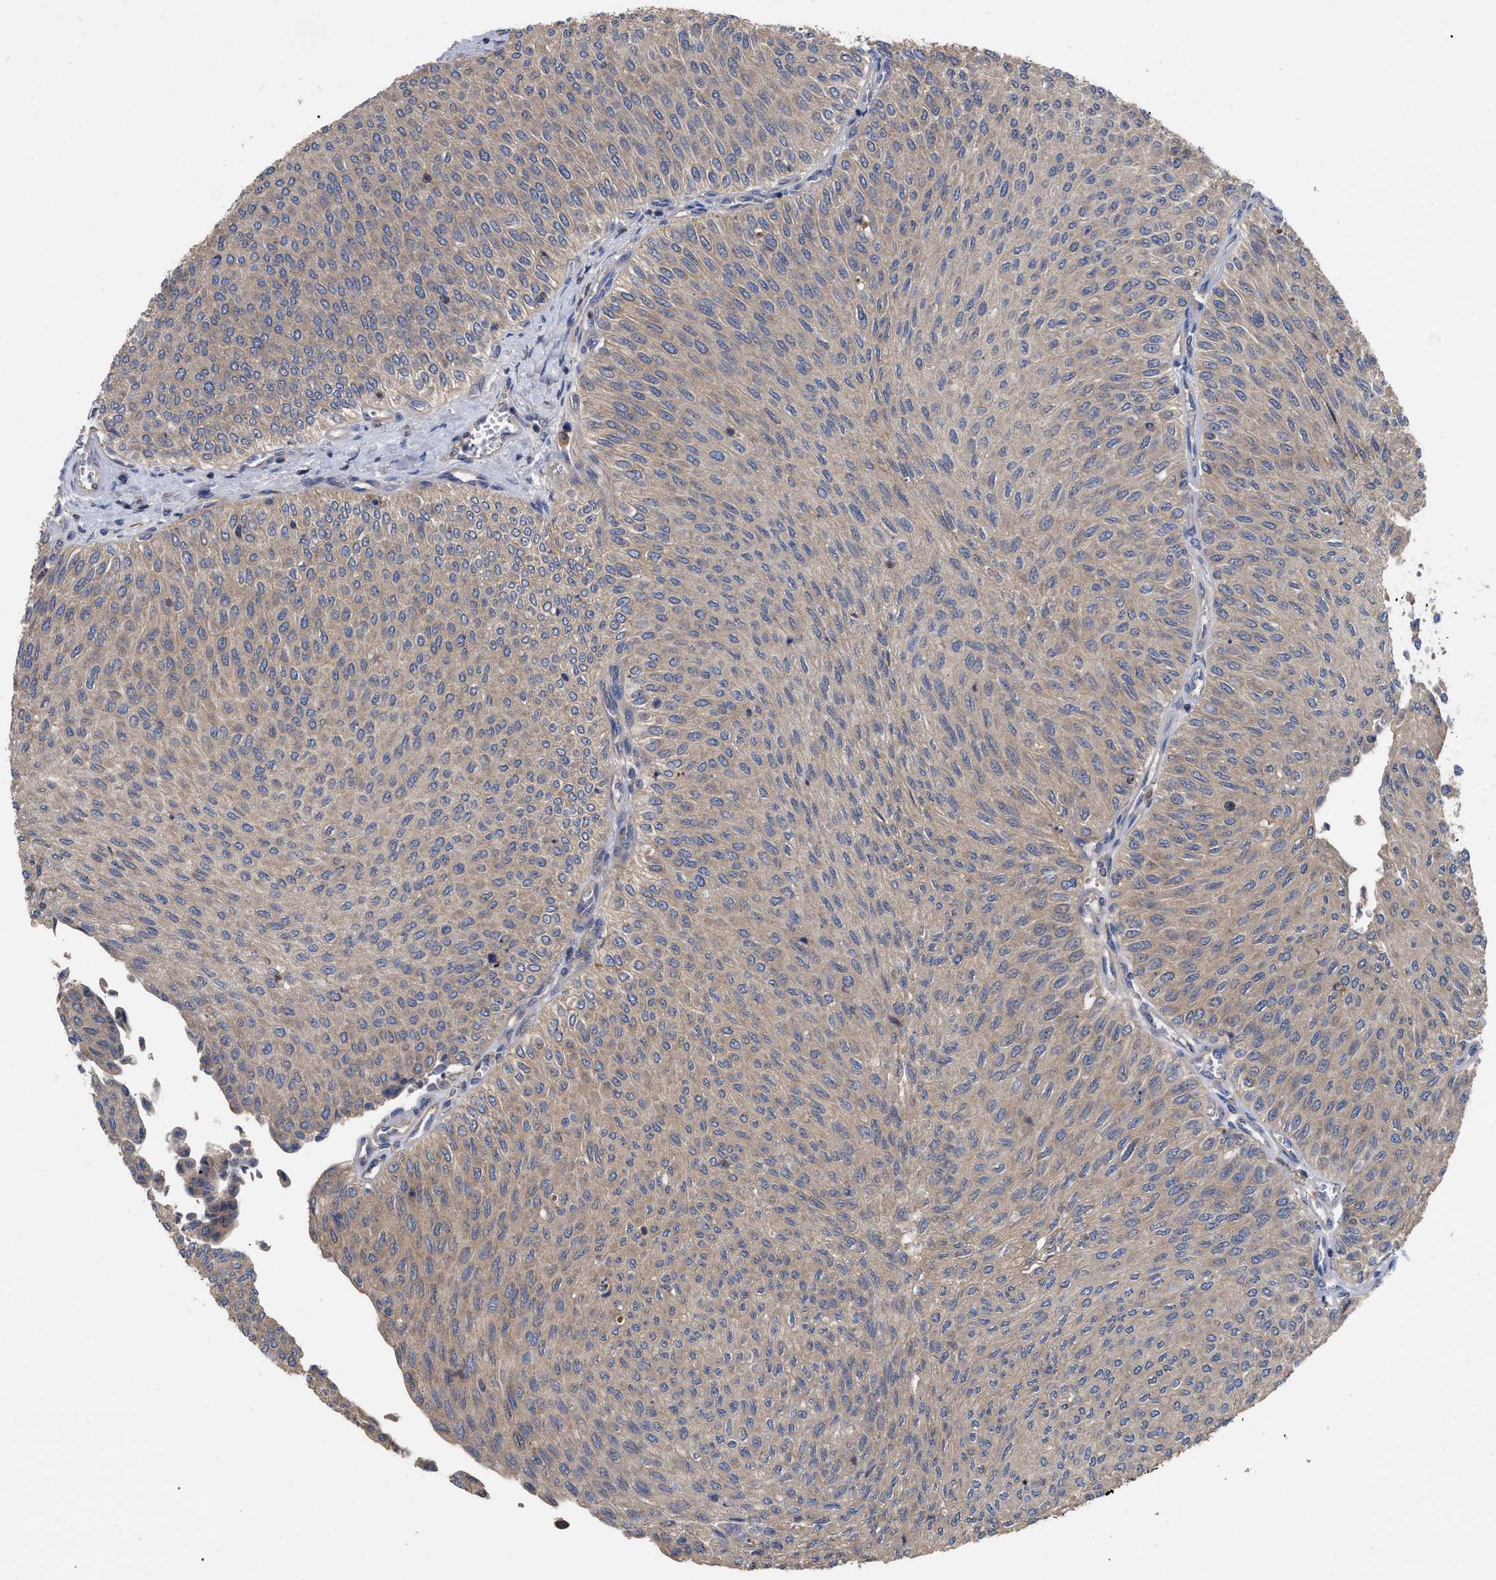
{"staining": {"intensity": "weak", "quantity": "25%-75%", "location": "cytoplasmic/membranous"}, "tissue": "urothelial cancer", "cell_type": "Tumor cells", "image_type": "cancer", "snomed": [{"axis": "morphology", "description": "Urothelial carcinoma, Low grade"}, {"axis": "topography", "description": "Urinary bladder"}], "caption": "Low-grade urothelial carcinoma was stained to show a protein in brown. There is low levels of weak cytoplasmic/membranous positivity in about 25%-75% of tumor cells.", "gene": "RAP1GDS1", "patient": {"sex": "male", "age": 78}}